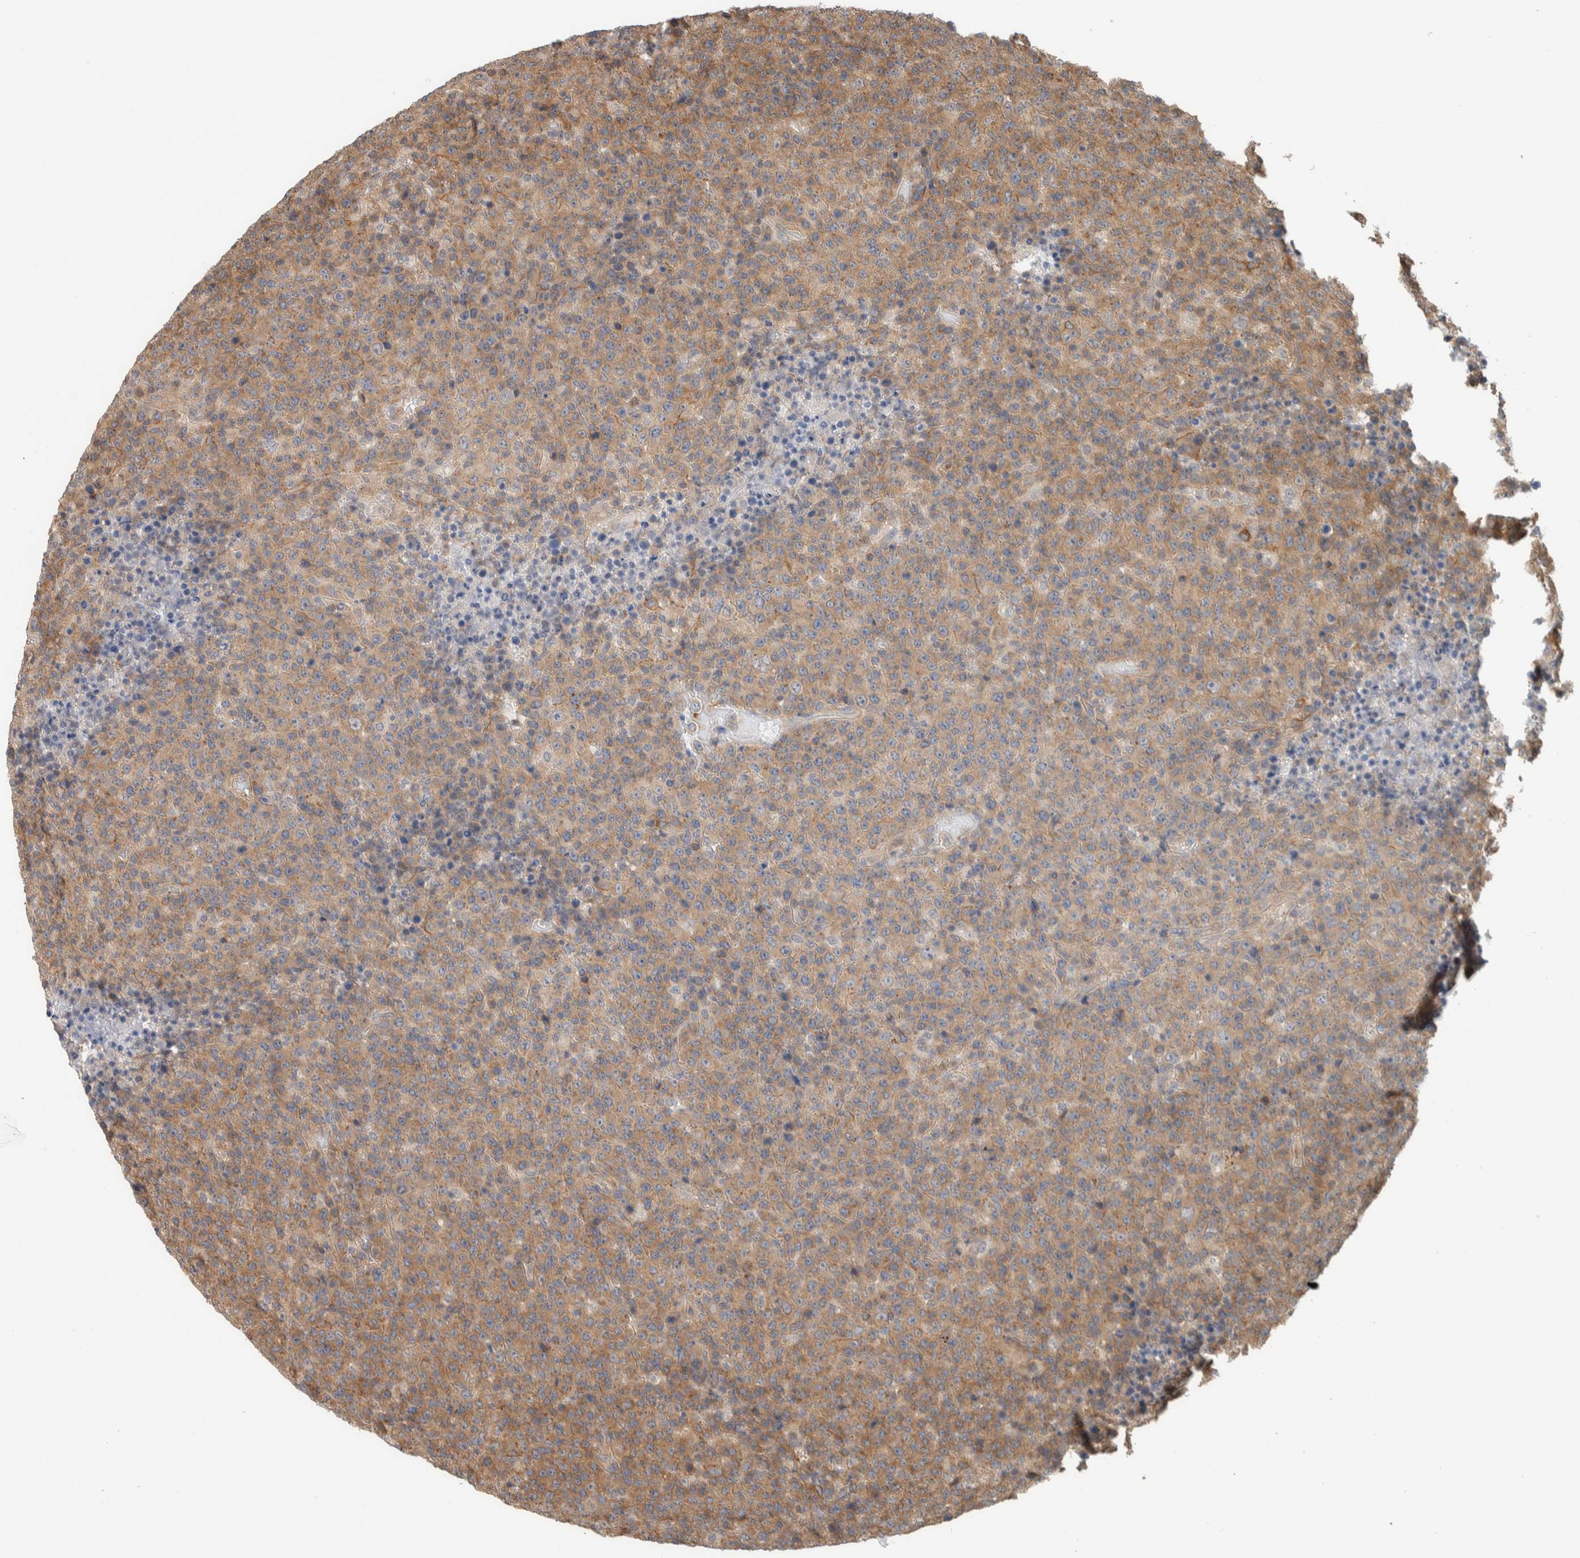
{"staining": {"intensity": "moderate", "quantity": ">75%", "location": "cytoplasmic/membranous"}, "tissue": "lymphoma", "cell_type": "Tumor cells", "image_type": "cancer", "snomed": [{"axis": "morphology", "description": "Malignant lymphoma, non-Hodgkin's type, High grade"}, {"axis": "topography", "description": "Lymph node"}], "caption": "Human high-grade malignant lymphoma, non-Hodgkin's type stained with a protein marker reveals moderate staining in tumor cells.", "gene": "SYNRG", "patient": {"sex": "male", "age": 13}}